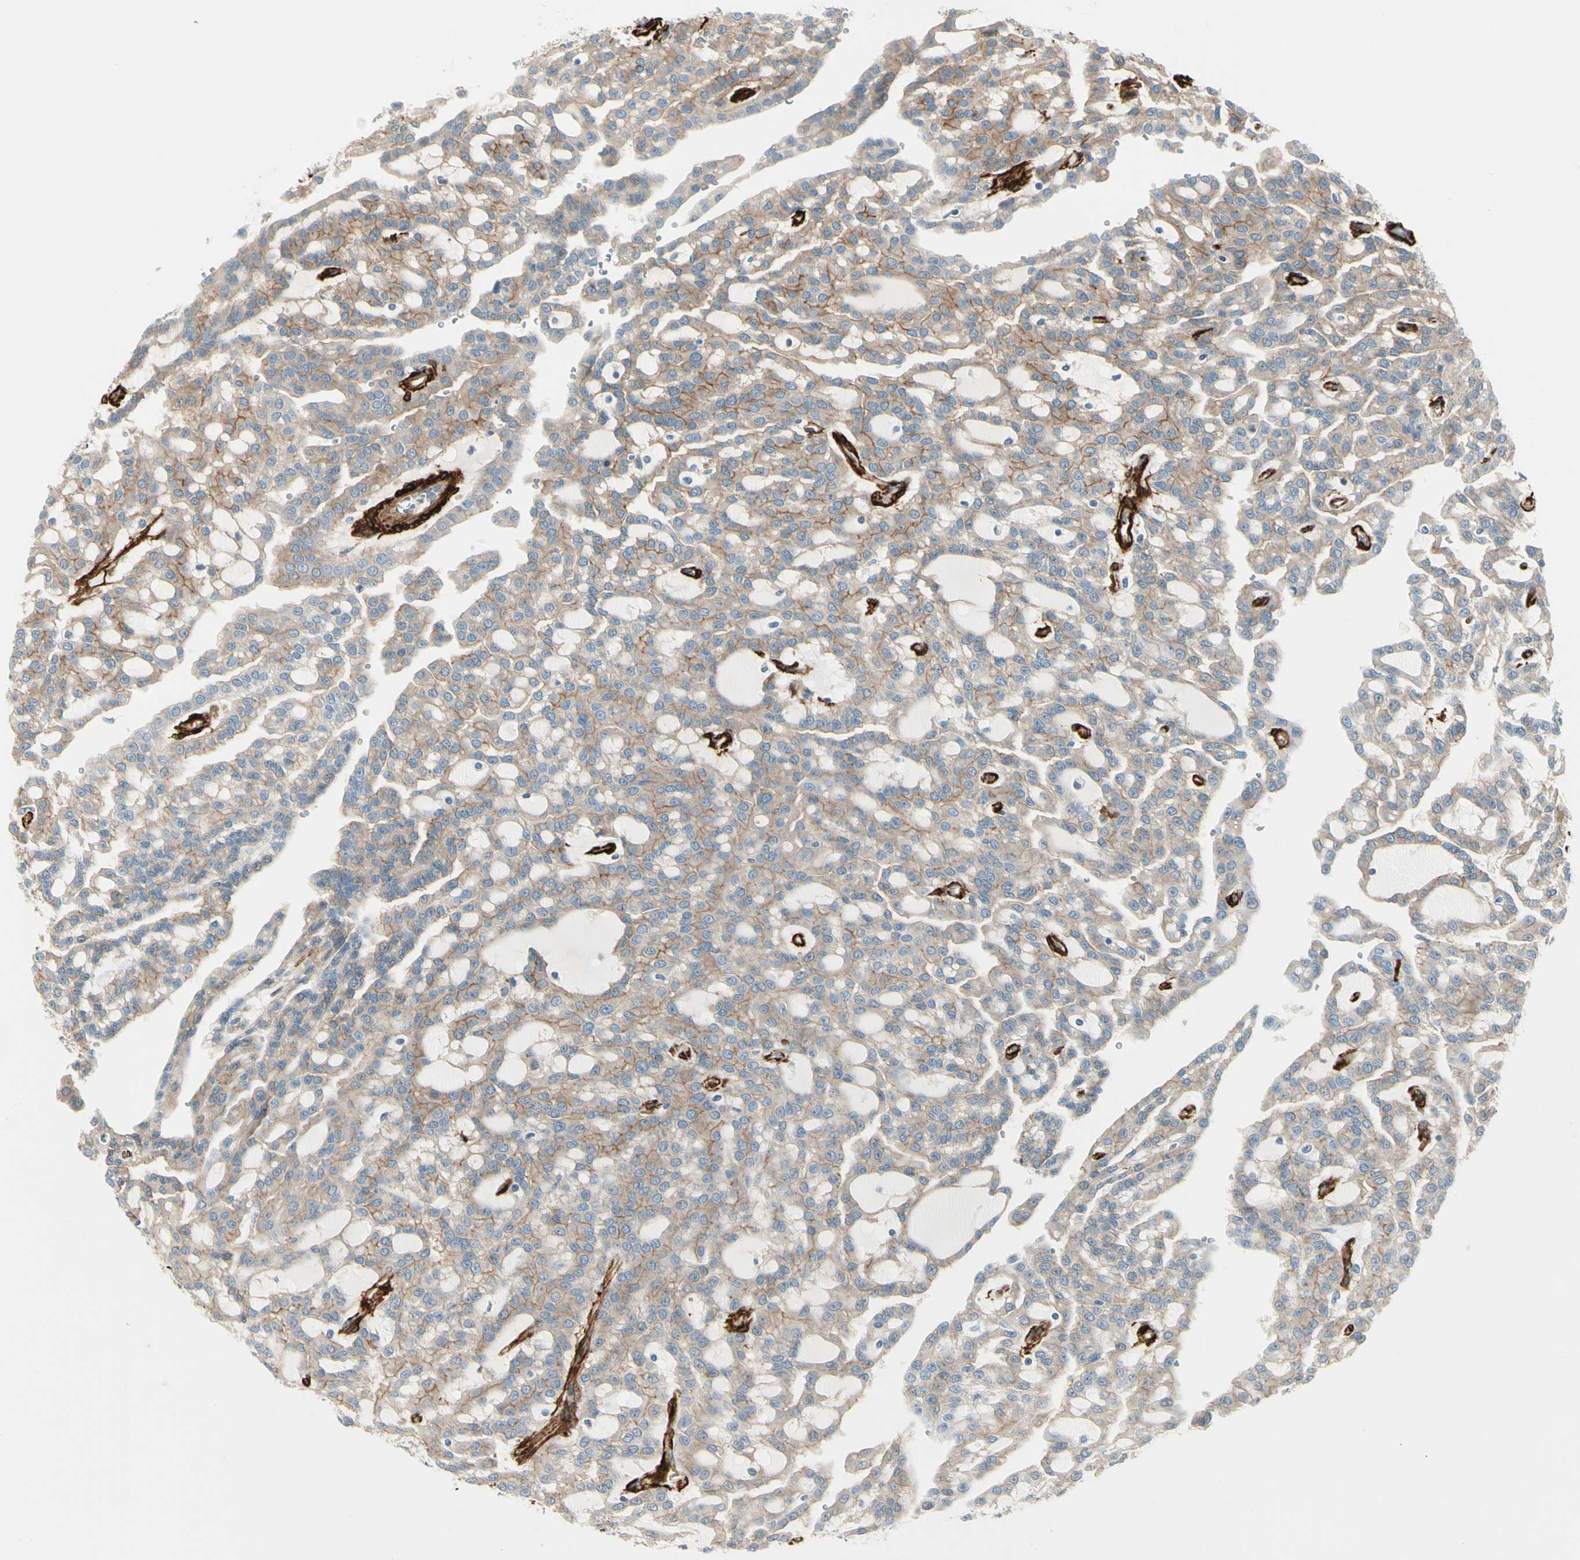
{"staining": {"intensity": "moderate", "quantity": ">75%", "location": "cytoplasmic/membranous"}, "tissue": "renal cancer", "cell_type": "Tumor cells", "image_type": "cancer", "snomed": [{"axis": "morphology", "description": "Adenocarcinoma, NOS"}, {"axis": "topography", "description": "Kidney"}], "caption": "The micrograph reveals immunohistochemical staining of renal cancer. There is moderate cytoplasmic/membranous positivity is seen in approximately >75% of tumor cells.", "gene": "CALD1", "patient": {"sex": "male", "age": 63}}